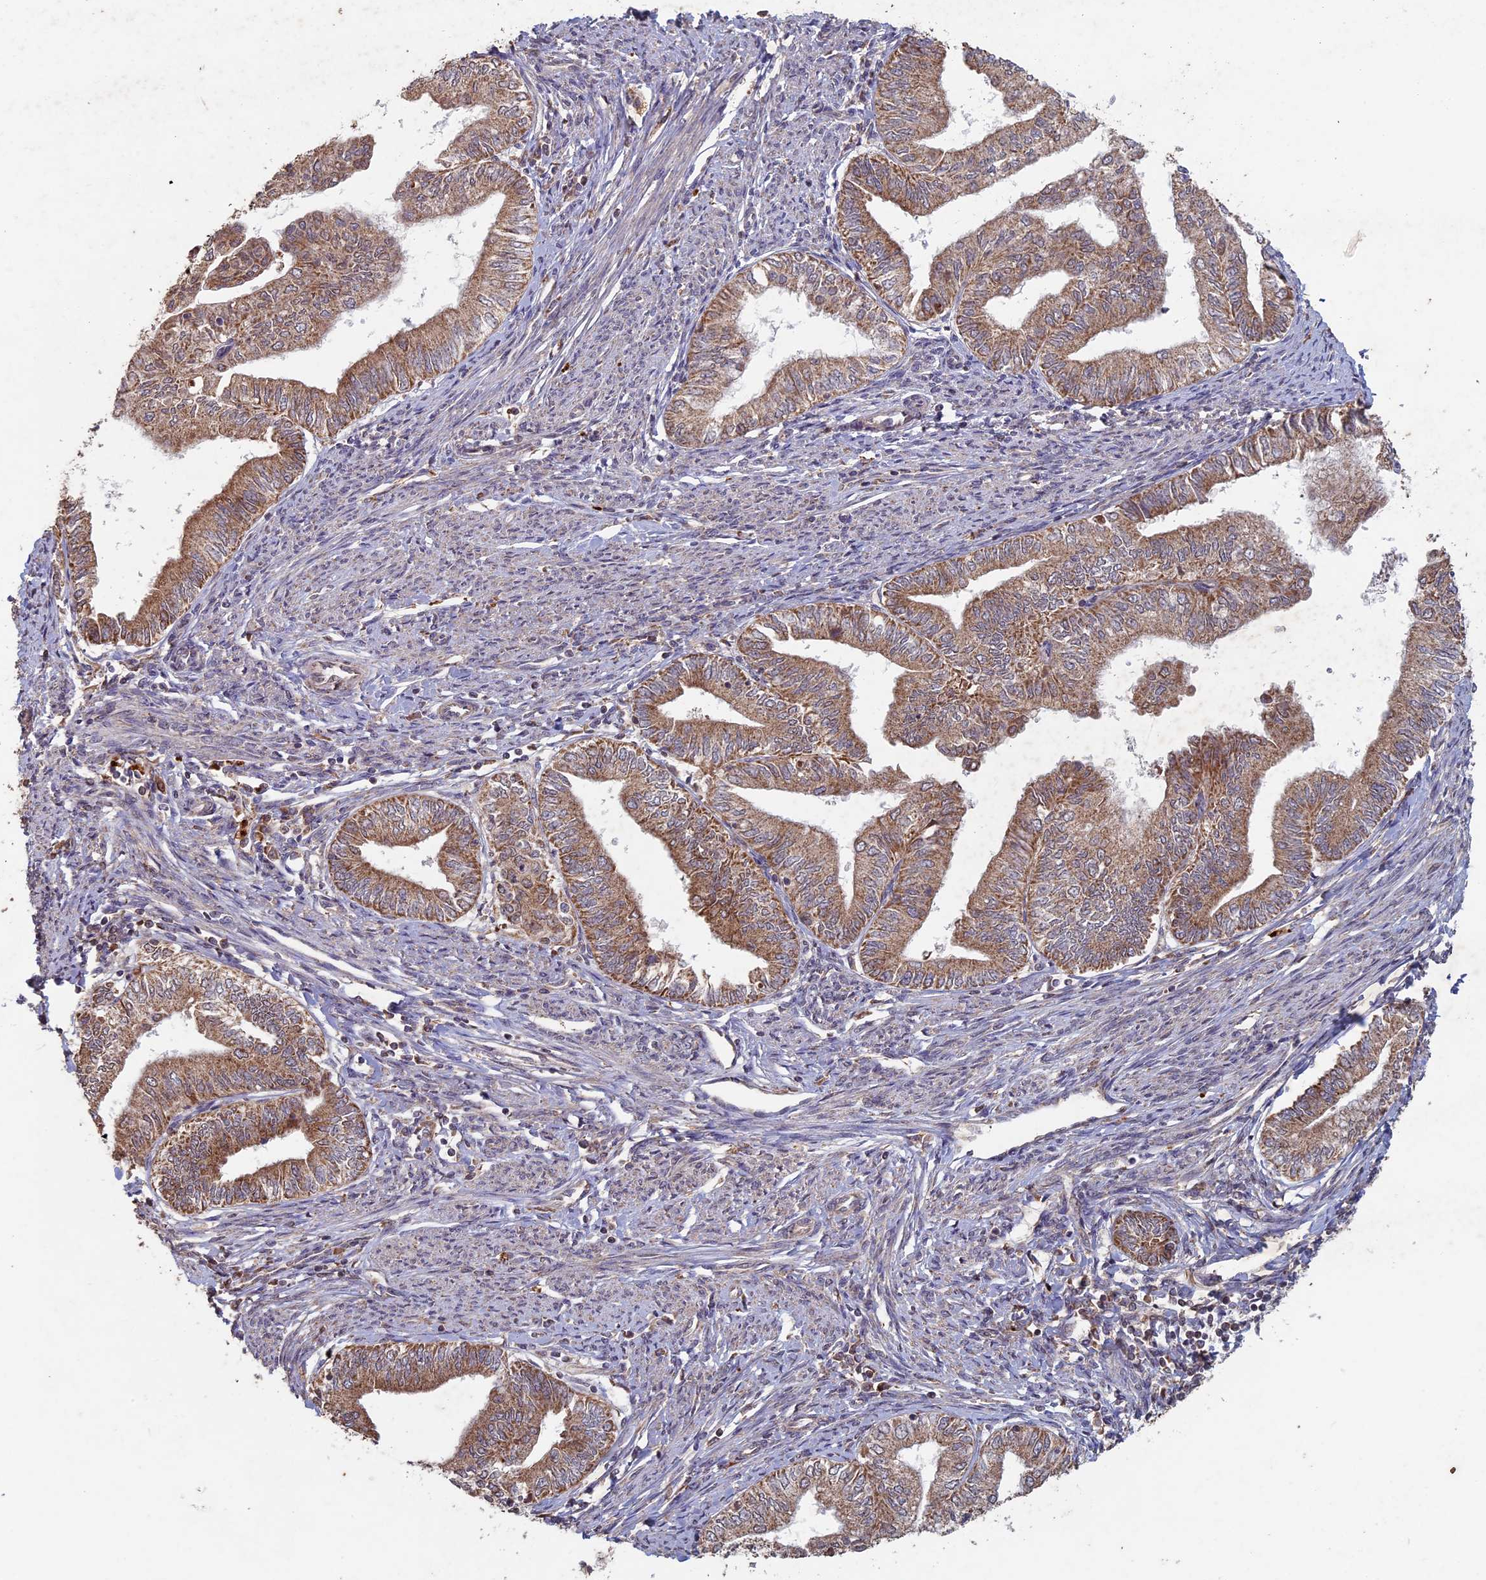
{"staining": {"intensity": "moderate", "quantity": ">75%", "location": "cytoplasmic/membranous"}, "tissue": "endometrial cancer", "cell_type": "Tumor cells", "image_type": "cancer", "snomed": [{"axis": "morphology", "description": "Adenocarcinoma, NOS"}, {"axis": "topography", "description": "Endometrium"}], "caption": "Adenocarcinoma (endometrial) was stained to show a protein in brown. There is medium levels of moderate cytoplasmic/membranous staining in about >75% of tumor cells. The staining was performed using DAB to visualize the protein expression in brown, while the nuclei were stained in blue with hematoxylin (Magnification: 20x).", "gene": "RCCD1", "patient": {"sex": "female", "age": 66}}